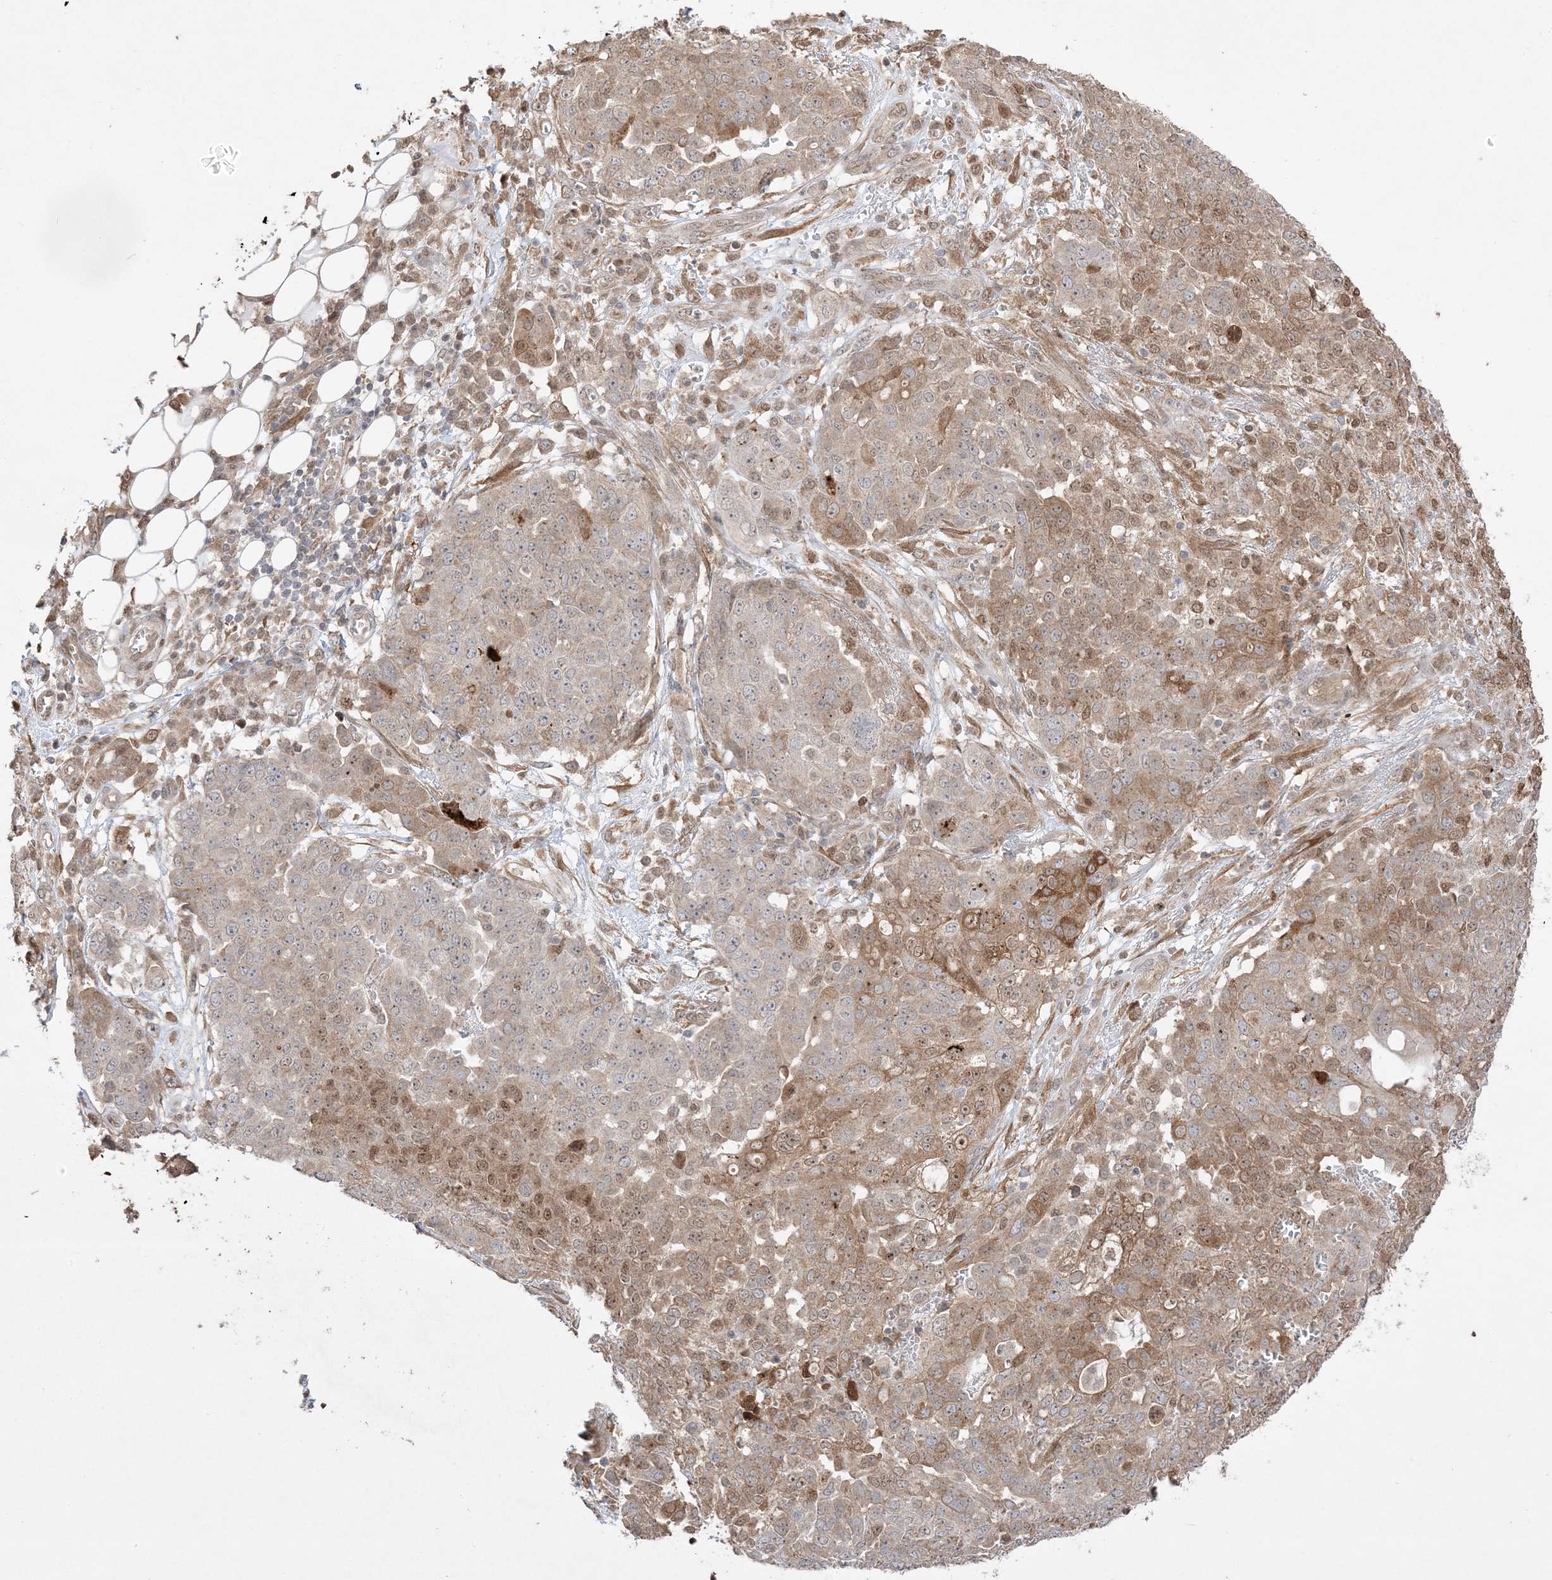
{"staining": {"intensity": "moderate", "quantity": "25%-75%", "location": "cytoplasmic/membranous,nuclear"}, "tissue": "ovarian cancer", "cell_type": "Tumor cells", "image_type": "cancer", "snomed": [{"axis": "morphology", "description": "Cystadenocarcinoma, serous, NOS"}, {"axis": "topography", "description": "Soft tissue"}, {"axis": "topography", "description": "Ovary"}], "caption": "Immunohistochemical staining of human serous cystadenocarcinoma (ovarian) exhibits medium levels of moderate cytoplasmic/membranous and nuclear protein staining in about 25%-75% of tumor cells. The protein is stained brown, and the nuclei are stained in blue (DAB IHC with brightfield microscopy, high magnification).", "gene": "ZBTB41", "patient": {"sex": "female", "age": 57}}